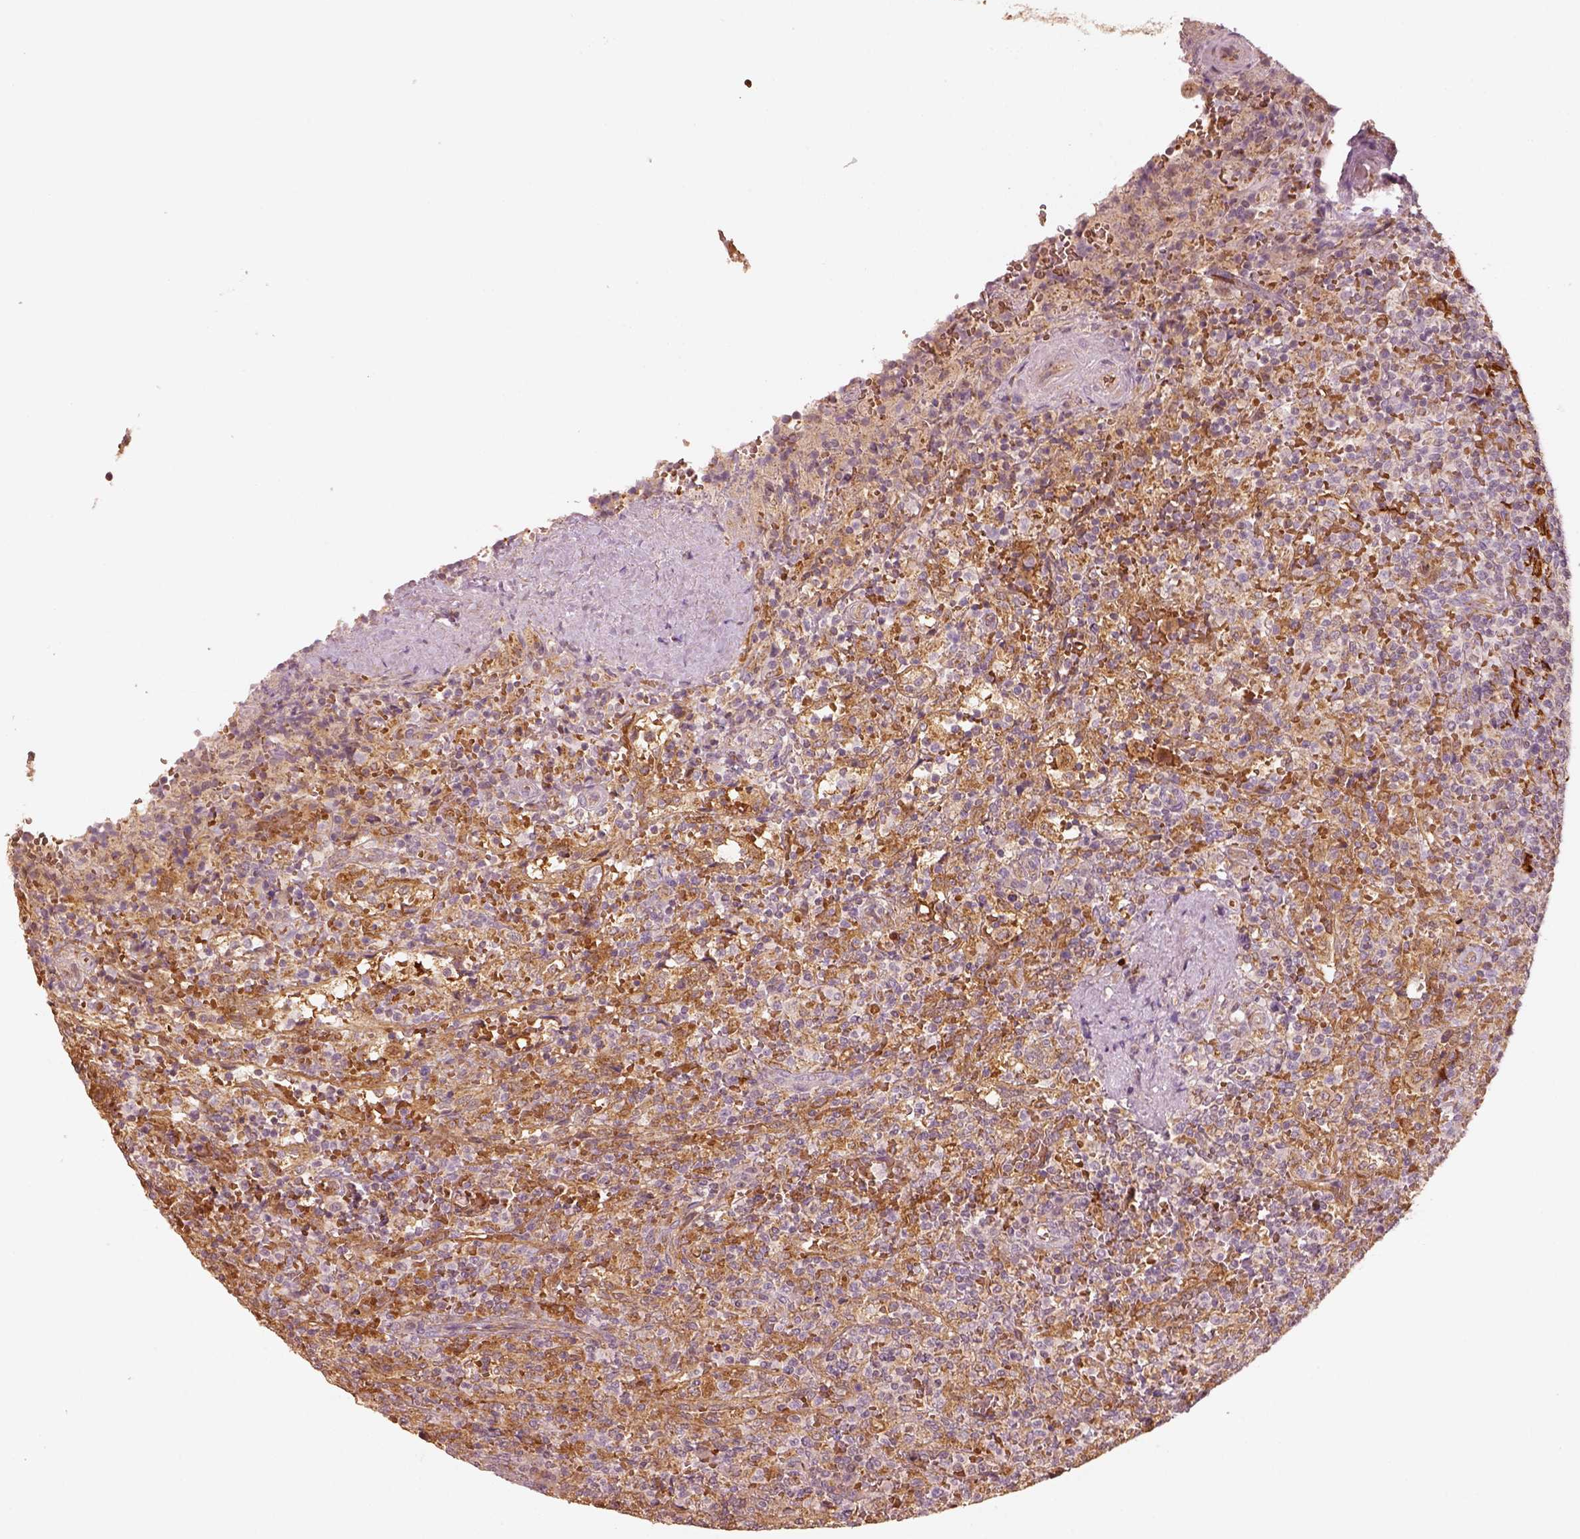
{"staining": {"intensity": "negative", "quantity": "none", "location": "none"}, "tissue": "lymphoma", "cell_type": "Tumor cells", "image_type": "cancer", "snomed": [{"axis": "morphology", "description": "Malignant lymphoma, non-Hodgkin's type, Low grade"}, {"axis": "topography", "description": "Spleen"}], "caption": "IHC photomicrograph of human low-grade malignant lymphoma, non-Hodgkin's type stained for a protein (brown), which demonstrates no staining in tumor cells.", "gene": "FSCN1", "patient": {"sex": "male", "age": 62}}